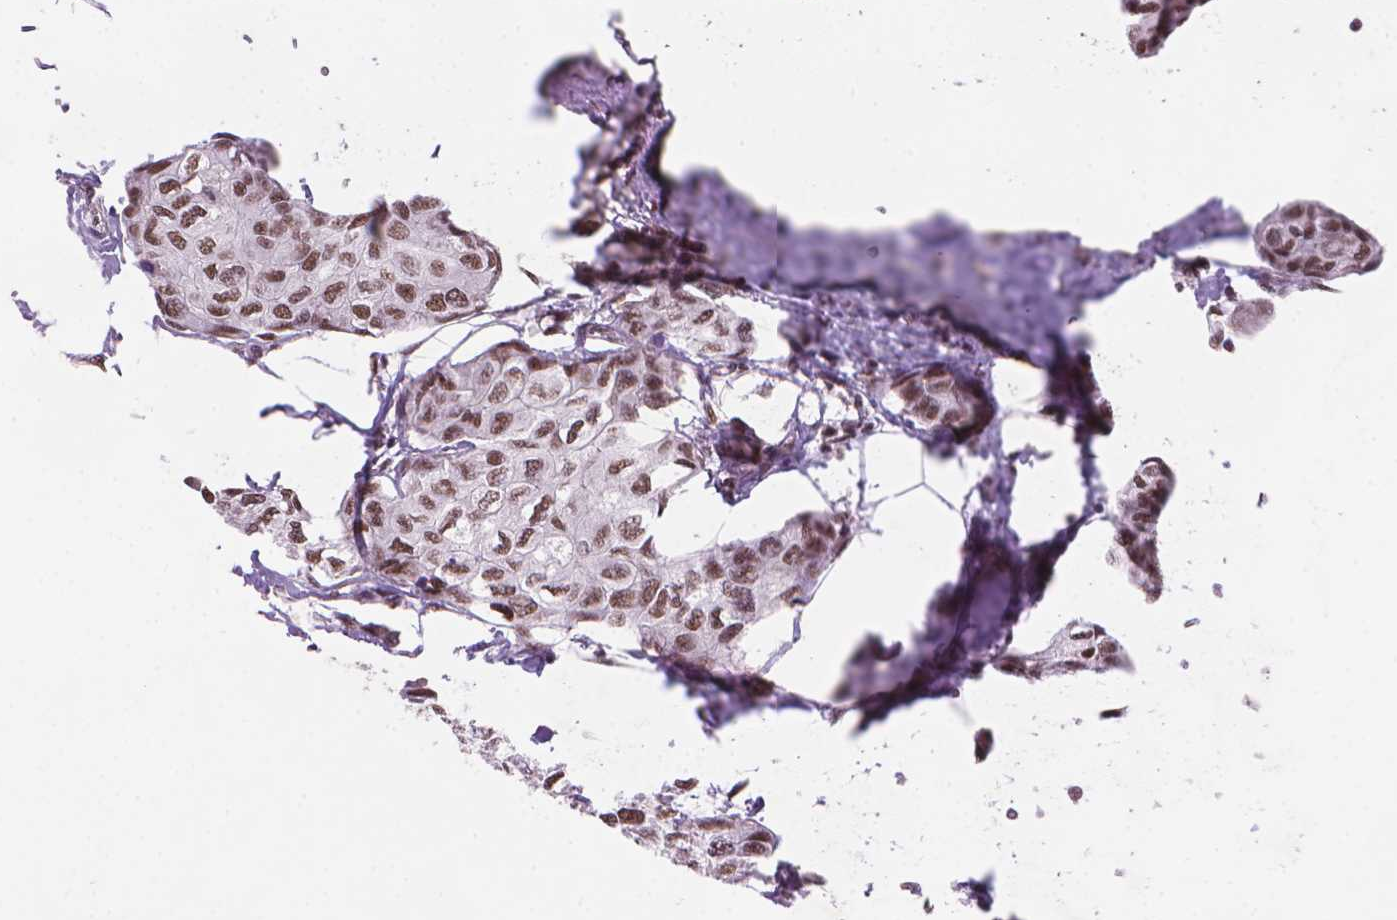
{"staining": {"intensity": "moderate", "quantity": ">75%", "location": "nuclear"}, "tissue": "breast cancer", "cell_type": "Tumor cells", "image_type": "cancer", "snomed": [{"axis": "morphology", "description": "Duct carcinoma"}, {"axis": "topography", "description": "Breast"}], "caption": "Protein expression by IHC exhibits moderate nuclear expression in about >75% of tumor cells in breast infiltrating ductal carcinoma.", "gene": "RPA4", "patient": {"sex": "female", "age": 80}}